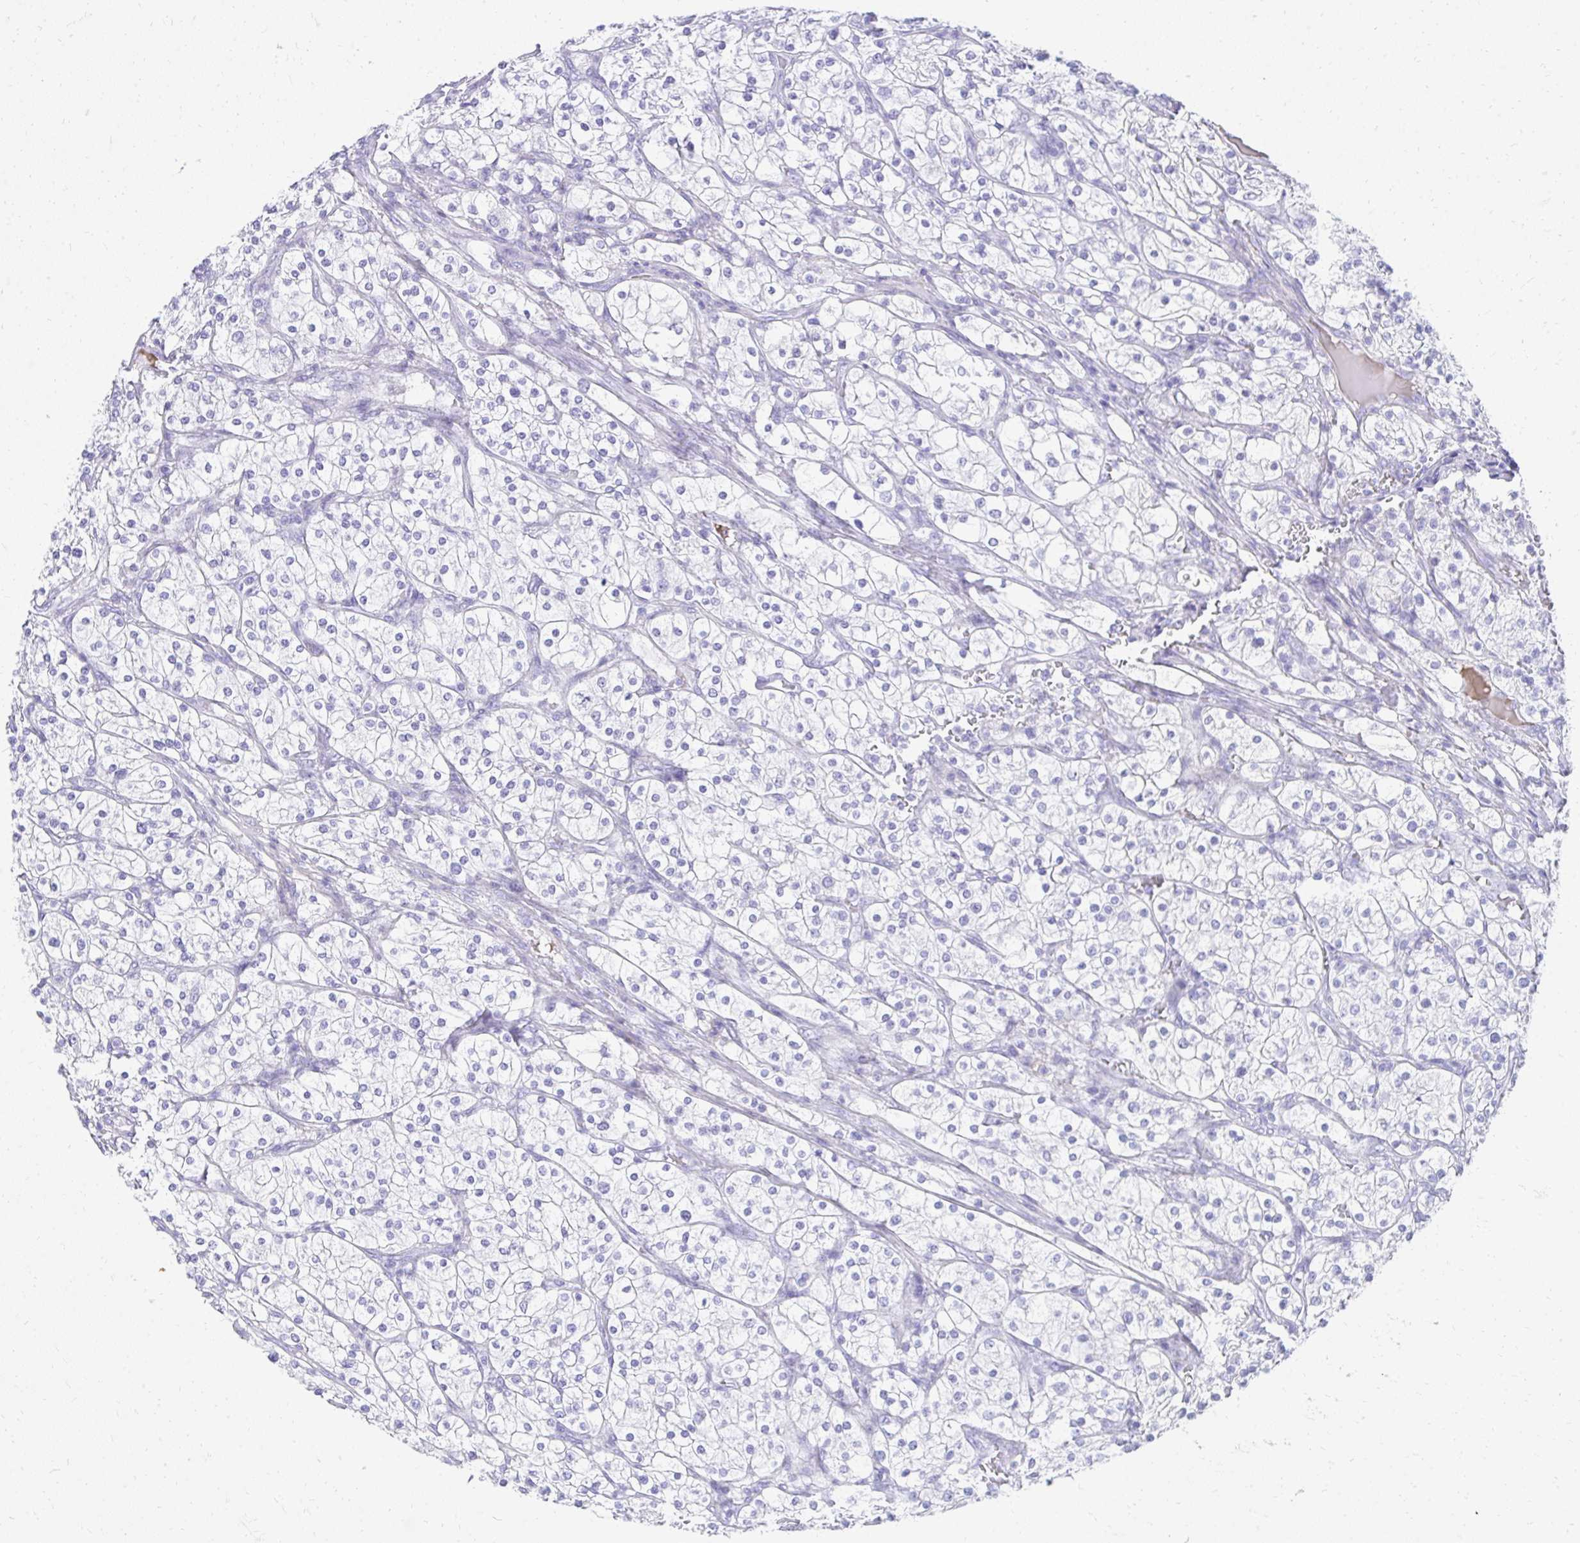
{"staining": {"intensity": "negative", "quantity": "none", "location": "none"}, "tissue": "renal cancer", "cell_type": "Tumor cells", "image_type": "cancer", "snomed": [{"axis": "morphology", "description": "Adenocarcinoma, NOS"}, {"axis": "topography", "description": "Kidney"}], "caption": "IHC histopathology image of renal cancer (adenocarcinoma) stained for a protein (brown), which exhibits no staining in tumor cells. (Brightfield microscopy of DAB immunohistochemistry (IHC) at high magnification).", "gene": "TNNT1", "patient": {"sex": "male", "age": 80}}